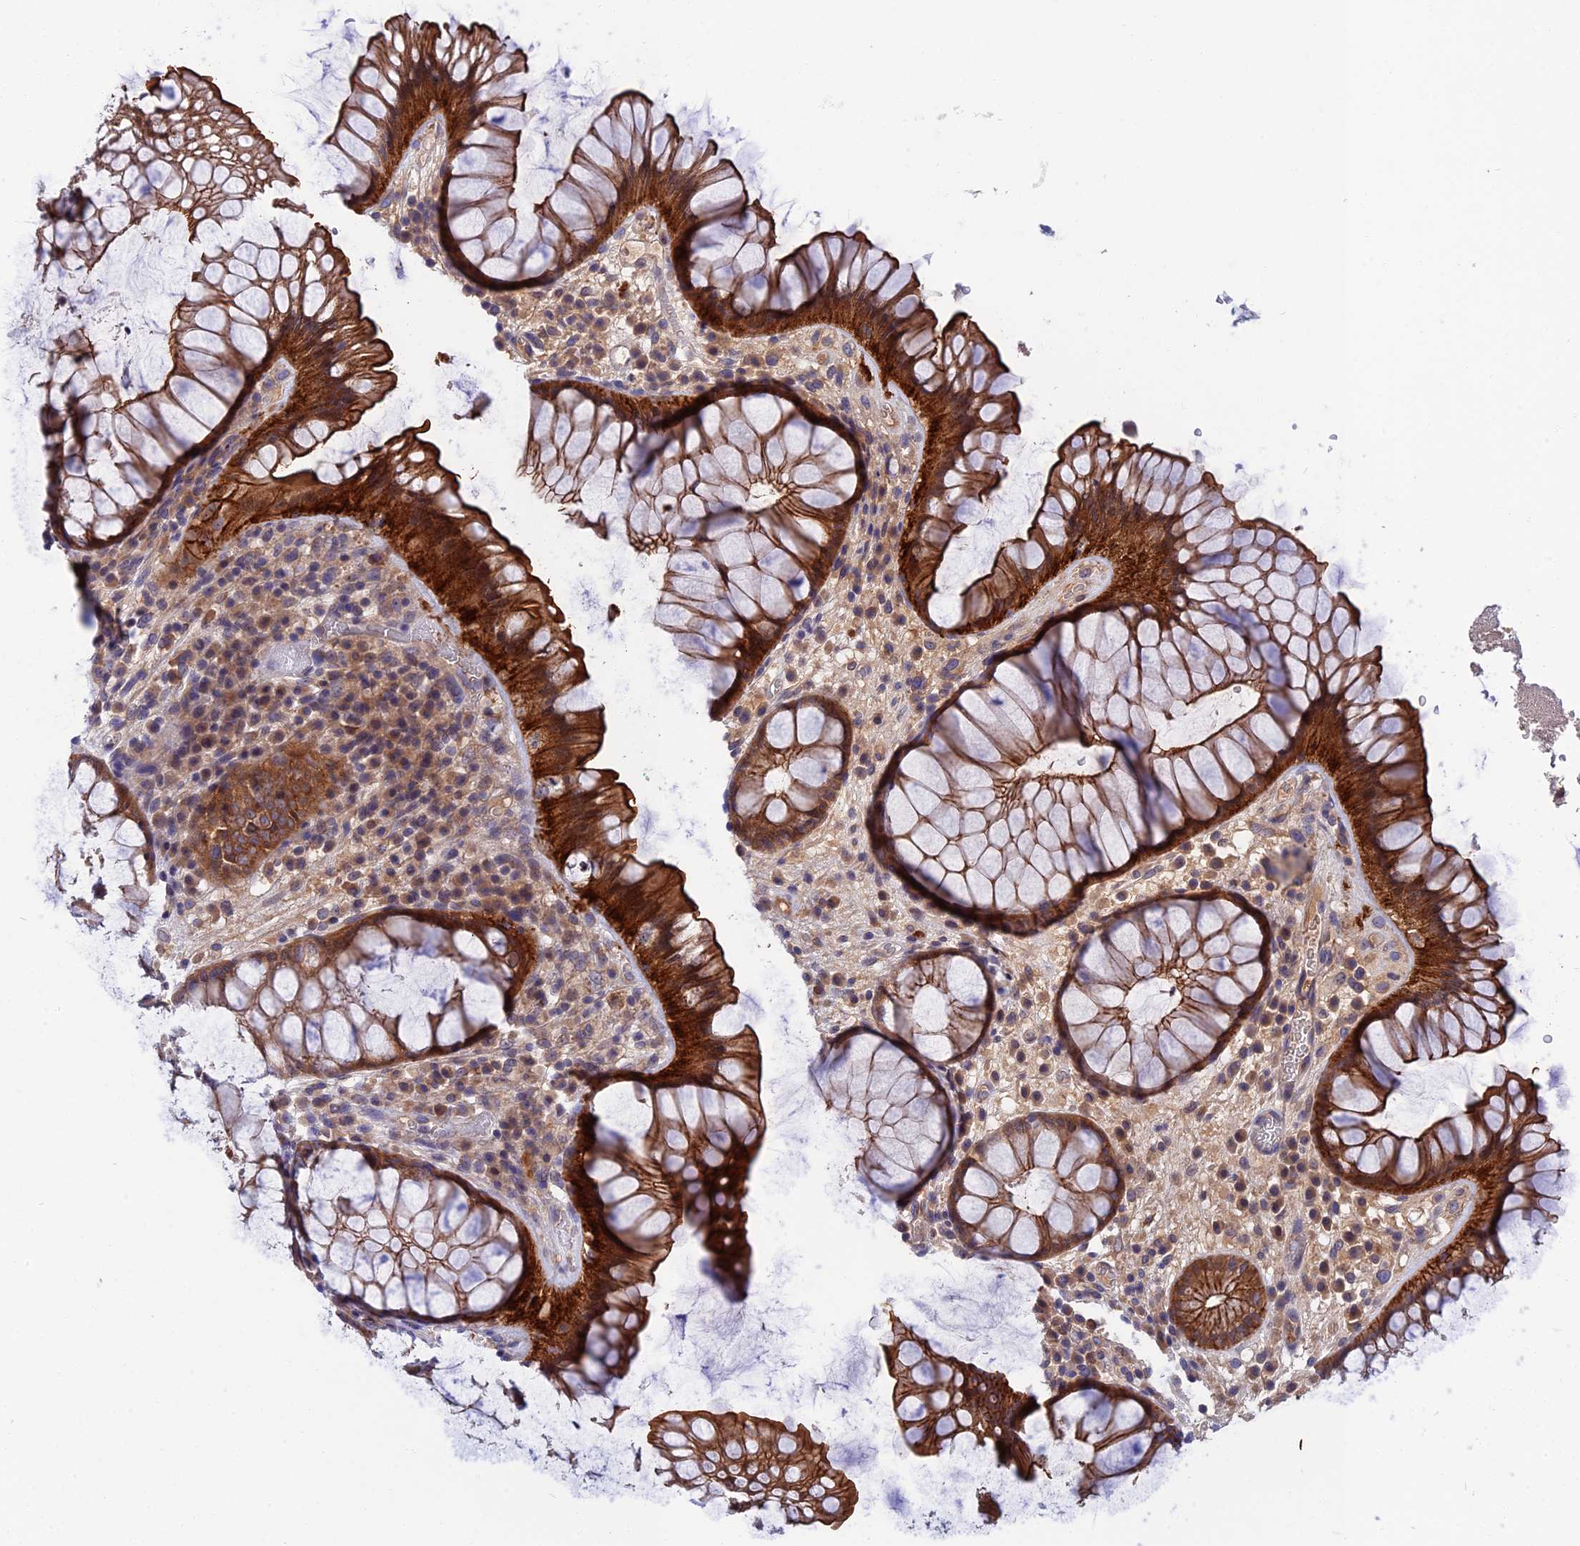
{"staining": {"intensity": "strong", "quantity": ">75%", "location": "cytoplasmic/membranous"}, "tissue": "rectum", "cell_type": "Glandular cells", "image_type": "normal", "snomed": [{"axis": "morphology", "description": "Normal tissue, NOS"}, {"axis": "topography", "description": "Rectum"}], "caption": "A photomicrograph of rectum stained for a protein shows strong cytoplasmic/membranous brown staining in glandular cells.", "gene": "CRACD", "patient": {"sex": "male", "age": 51}}